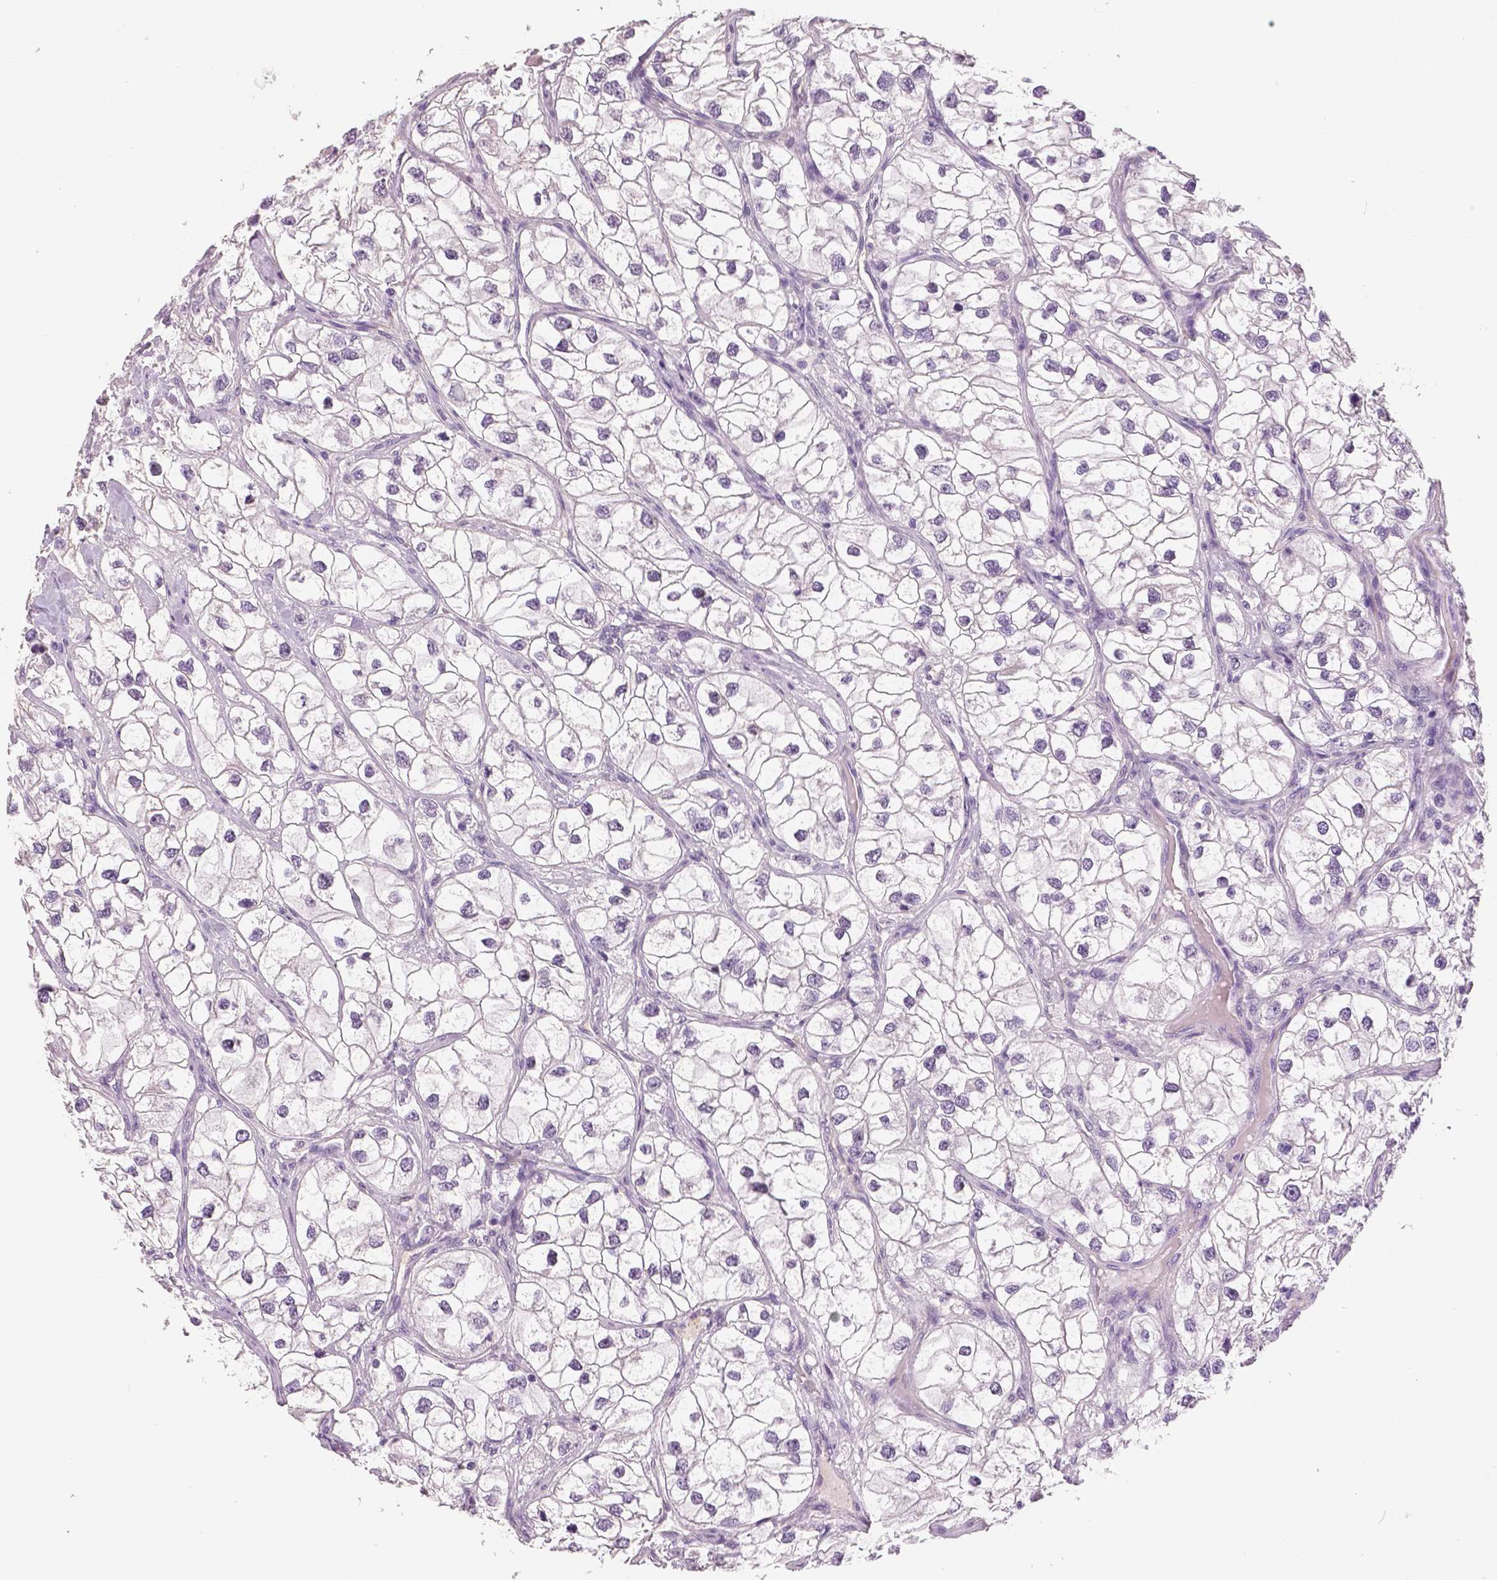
{"staining": {"intensity": "negative", "quantity": "none", "location": "none"}, "tissue": "renal cancer", "cell_type": "Tumor cells", "image_type": "cancer", "snomed": [{"axis": "morphology", "description": "Adenocarcinoma, NOS"}, {"axis": "topography", "description": "Kidney"}], "caption": "Immunohistochemistry (IHC) of renal adenocarcinoma reveals no staining in tumor cells.", "gene": "TSPAN7", "patient": {"sex": "male", "age": 59}}